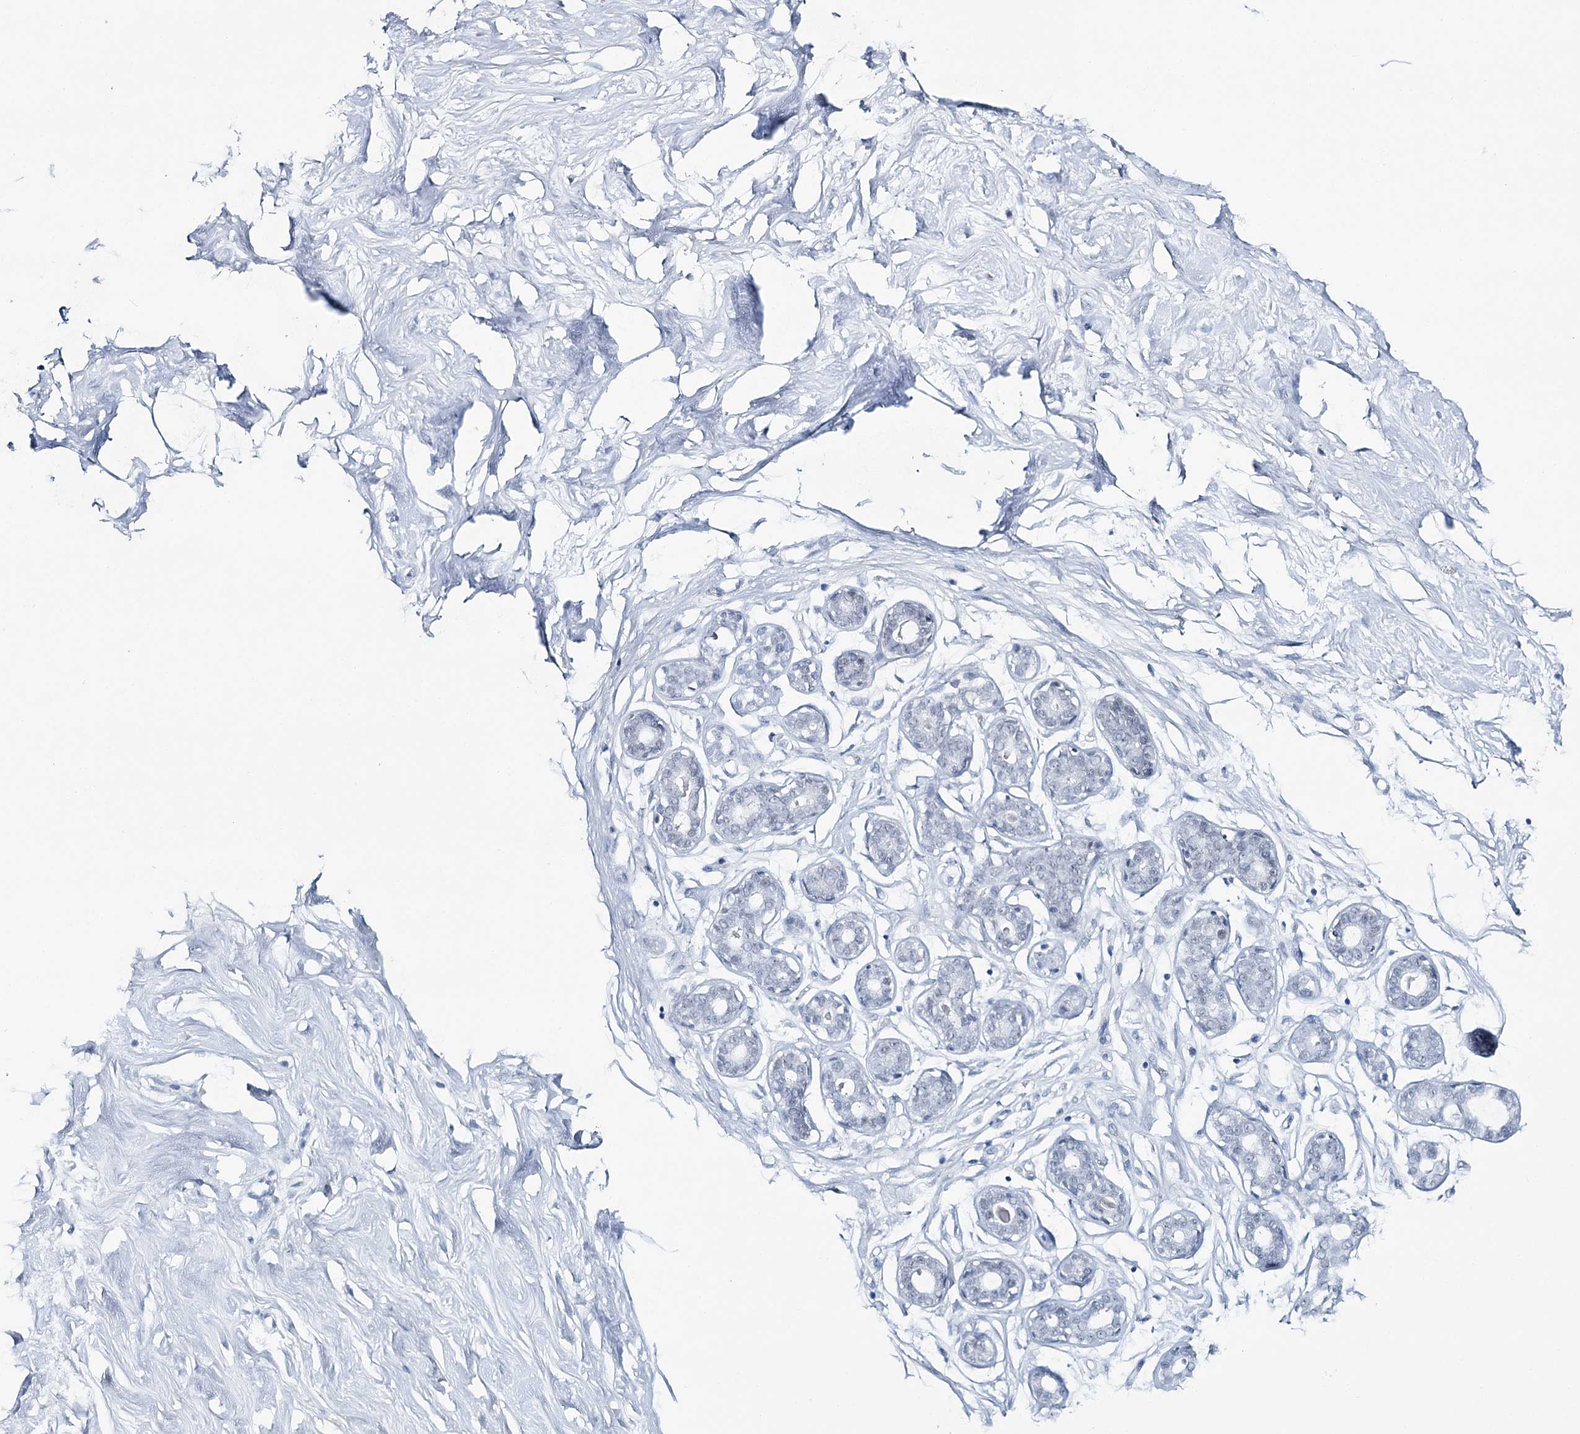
{"staining": {"intensity": "negative", "quantity": "none", "location": "none"}, "tissue": "breast", "cell_type": "Adipocytes", "image_type": "normal", "snomed": [{"axis": "morphology", "description": "Normal tissue, NOS"}, {"axis": "morphology", "description": "Adenoma, NOS"}, {"axis": "topography", "description": "Breast"}], "caption": "Immunohistochemistry (IHC) image of benign breast stained for a protein (brown), which reveals no positivity in adipocytes. (Brightfield microscopy of DAB IHC at high magnification).", "gene": "ZC3H8", "patient": {"sex": "female", "age": 23}}